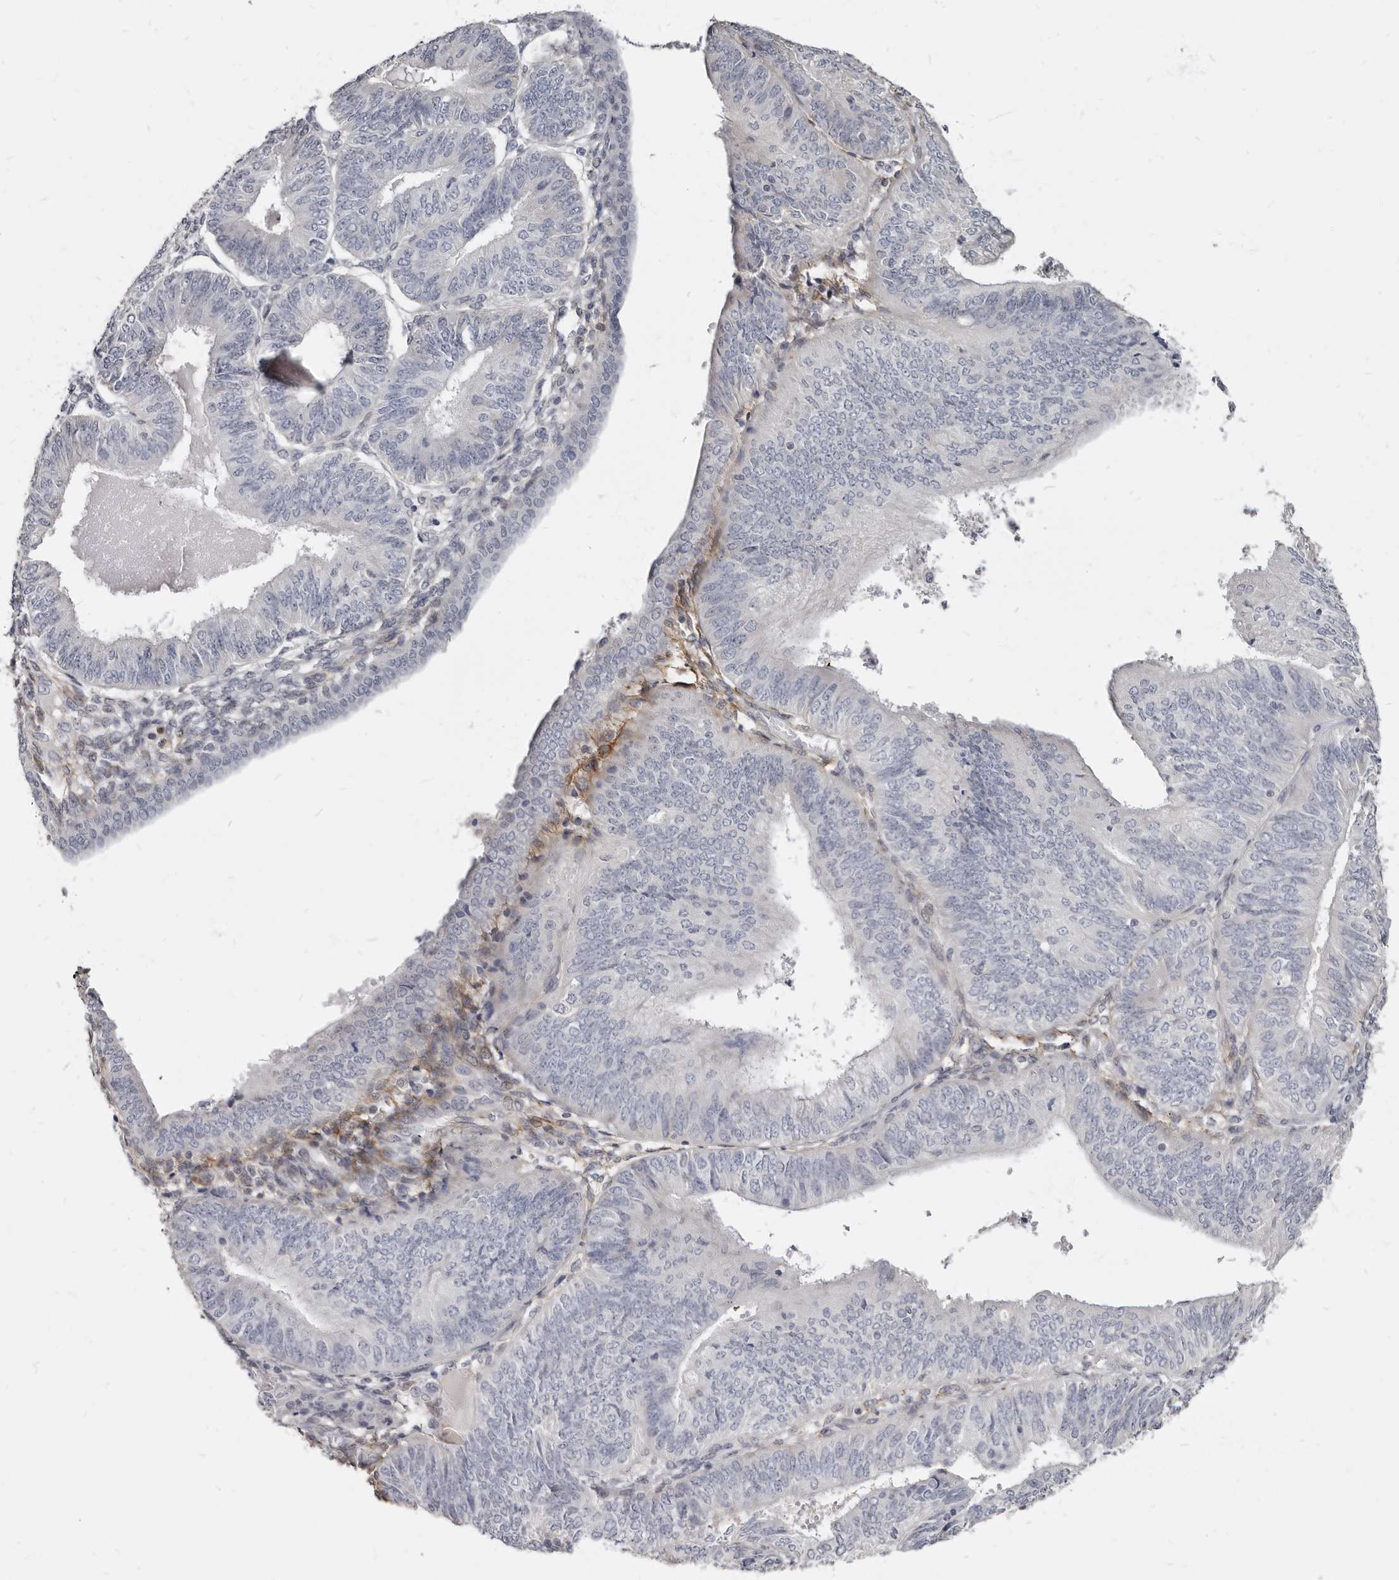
{"staining": {"intensity": "negative", "quantity": "none", "location": "none"}, "tissue": "endometrial cancer", "cell_type": "Tumor cells", "image_type": "cancer", "snomed": [{"axis": "morphology", "description": "Adenocarcinoma, NOS"}, {"axis": "topography", "description": "Endometrium"}], "caption": "This is an immunohistochemistry (IHC) image of endometrial cancer. There is no expression in tumor cells.", "gene": "MRGPRF", "patient": {"sex": "female", "age": 58}}